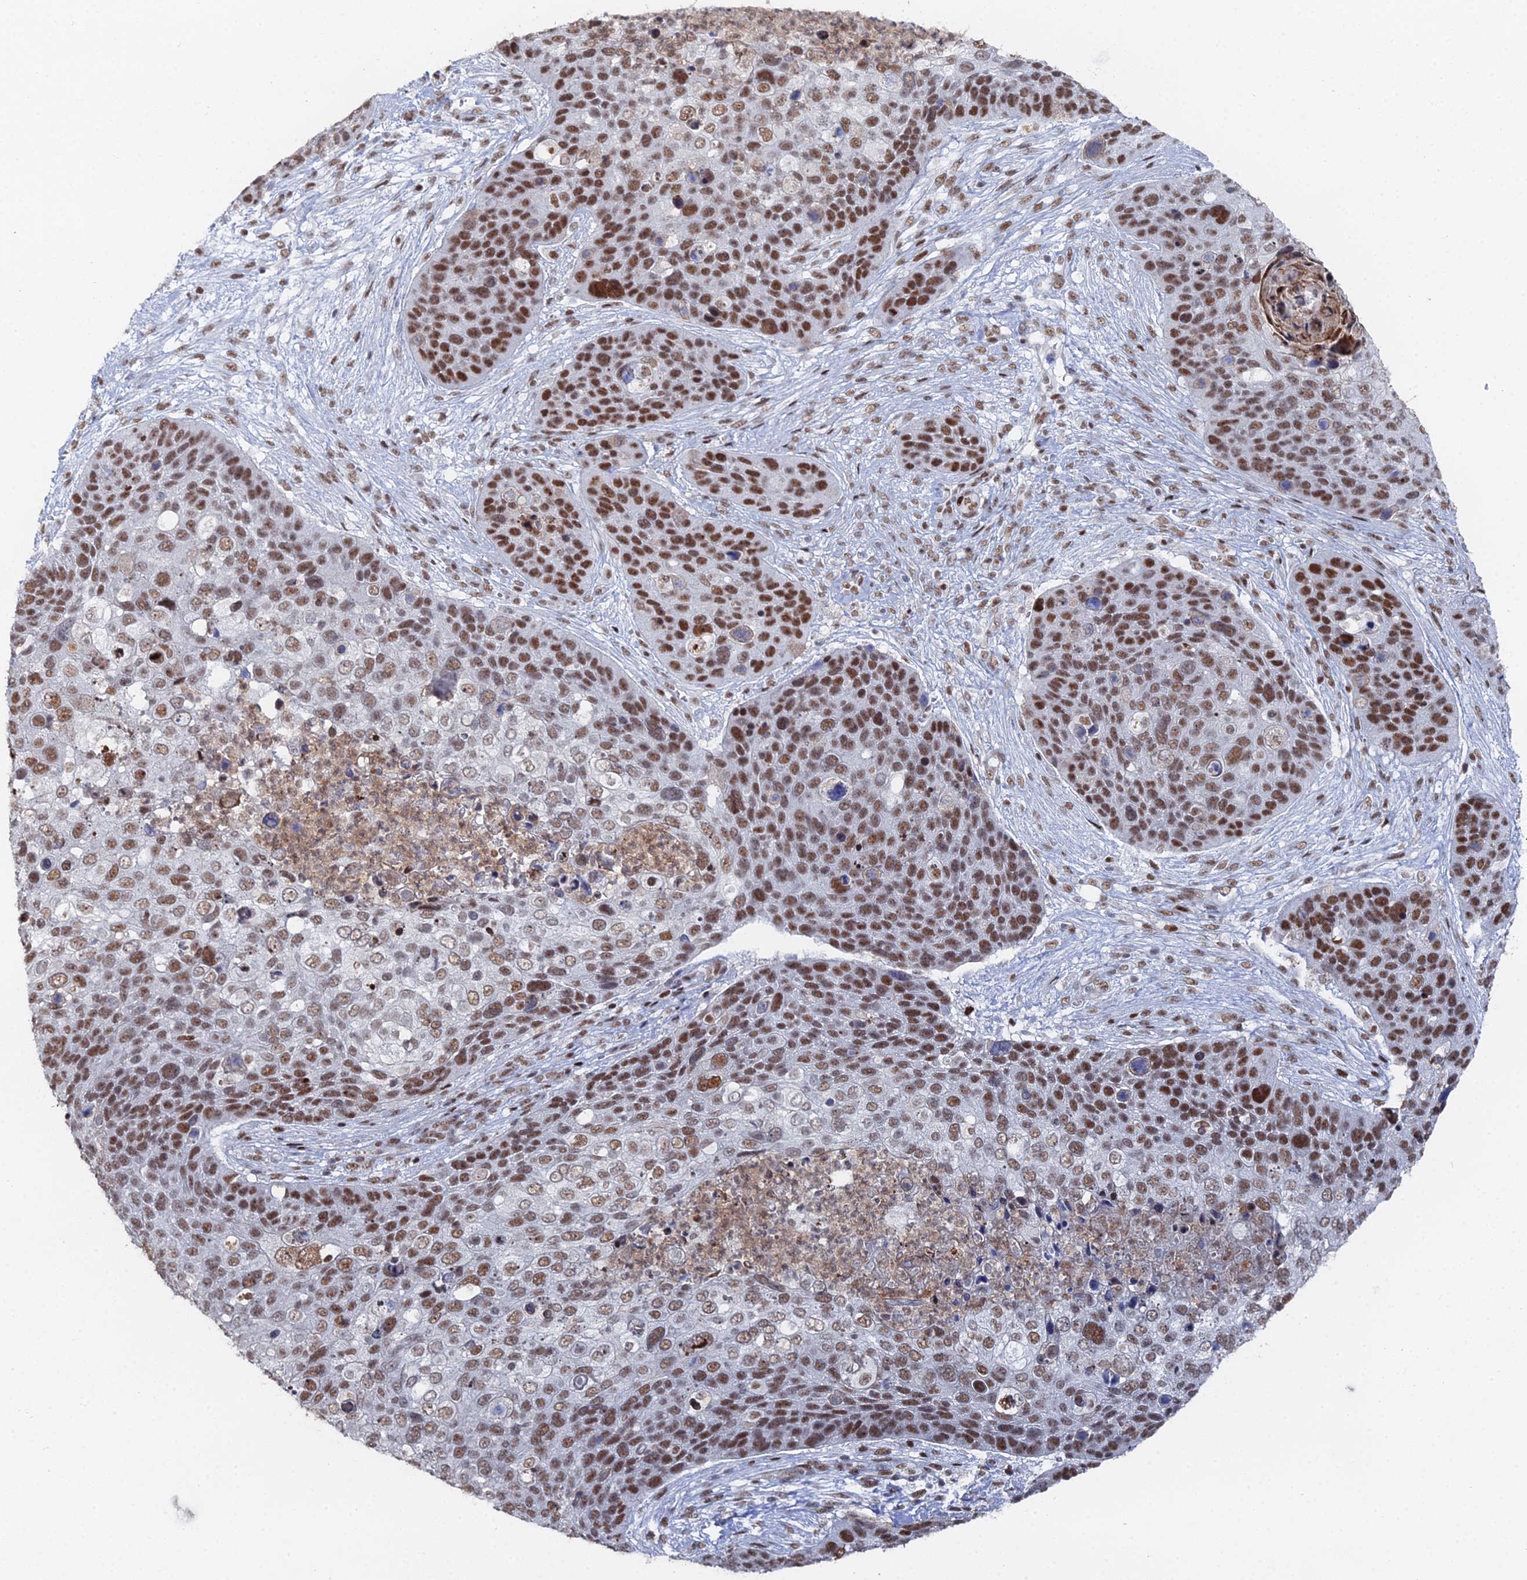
{"staining": {"intensity": "moderate", "quantity": ">75%", "location": "nuclear"}, "tissue": "skin cancer", "cell_type": "Tumor cells", "image_type": "cancer", "snomed": [{"axis": "morphology", "description": "Basal cell carcinoma"}, {"axis": "topography", "description": "Skin"}], "caption": "Skin cancer (basal cell carcinoma) stained with DAB (3,3'-diaminobenzidine) immunohistochemistry shows medium levels of moderate nuclear expression in about >75% of tumor cells. The staining is performed using DAB brown chromogen to label protein expression. The nuclei are counter-stained blue using hematoxylin.", "gene": "GSC2", "patient": {"sex": "female", "age": 74}}